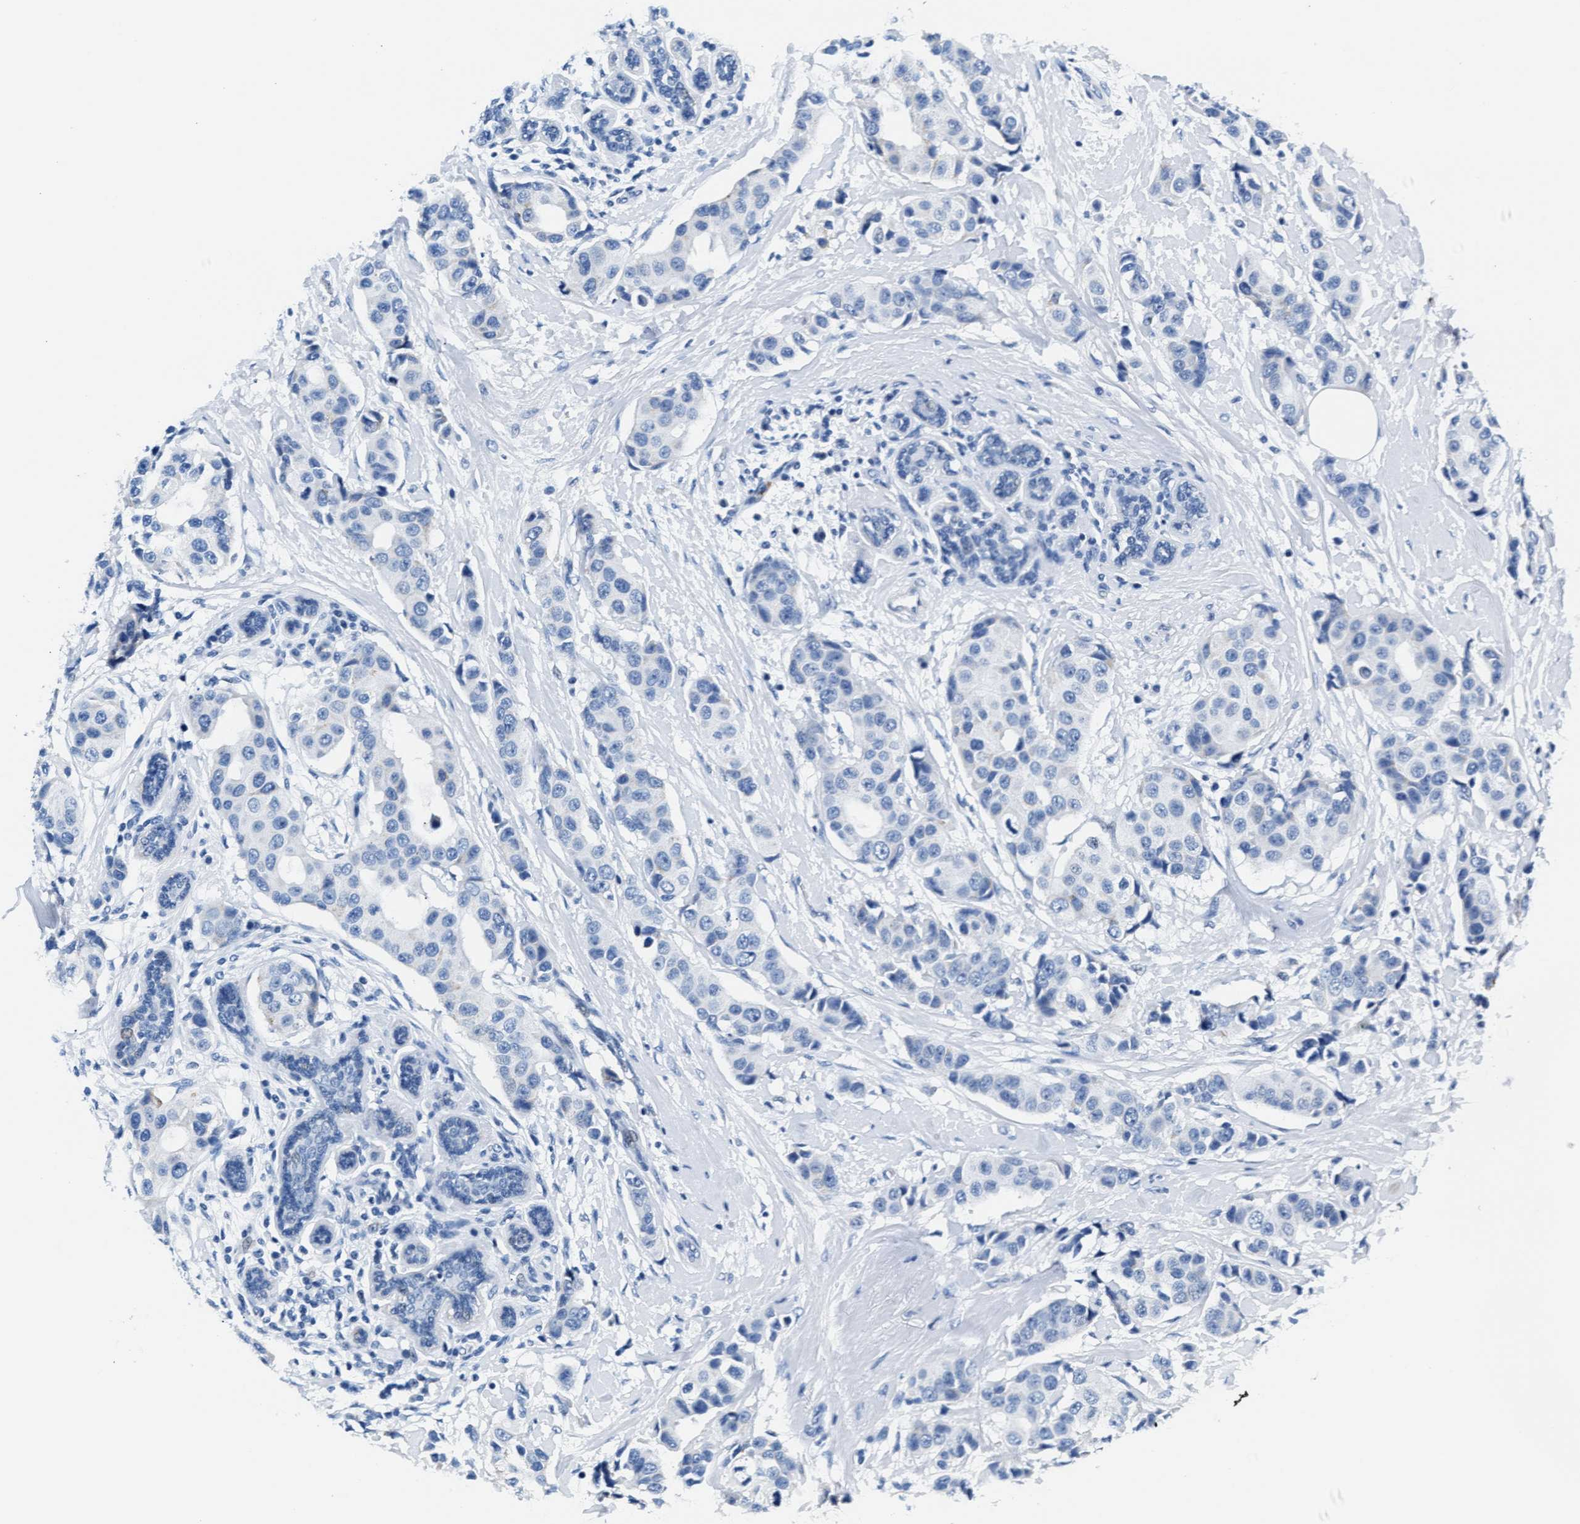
{"staining": {"intensity": "negative", "quantity": "none", "location": "none"}, "tissue": "breast cancer", "cell_type": "Tumor cells", "image_type": "cancer", "snomed": [{"axis": "morphology", "description": "Normal tissue, NOS"}, {"axis": "morphology", "description": "Duct carcinoma"}, {"axis": "topography", "description": "Breast"}], "caption": "Breast cancer (invasive ductal carcinoma) was stained to show a protein in brown. There is no significant expression in tumor cells. (Stains: DAB (3,3'-diaminobenzidine) immunohistochemistry with hematoxylin counter stain, Microscopy: brightfield microscopy at high magnification).", "gene": "MMP8", "patient": {"sex": "female", "age": 39}}